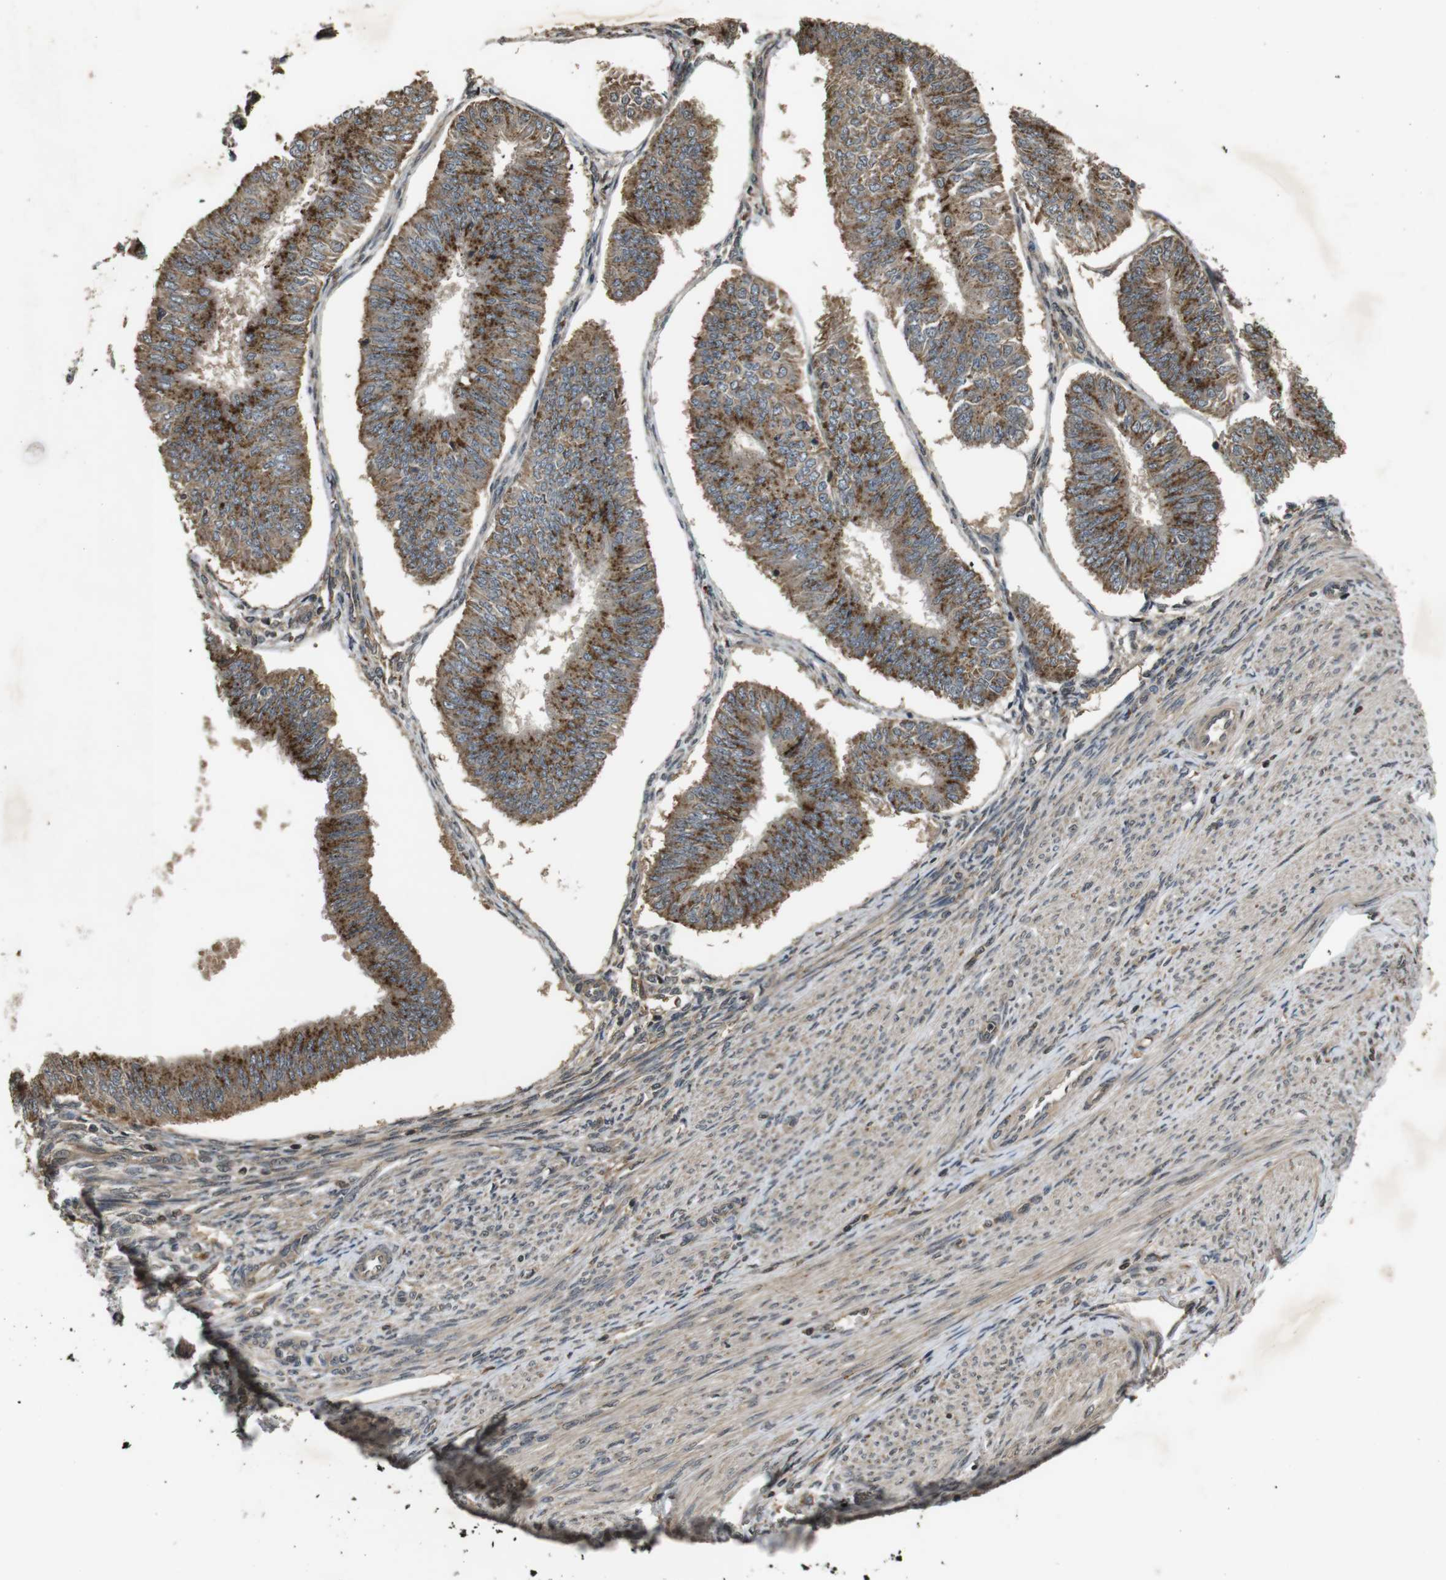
{"staining": {"intensity": "moderate", "quantity": ">75%", "location": "cytoplasmic/membranous"}, "tissue": "endometrial cancer", "cell_type": "Tumor cells", "image_type": "cancer", "snomed": [{"axis": "morphology", "description": "Adenocarcinoma, NOS"}, {"axis": "topography", "description": "Endometrium"}], "caption": "Protein staining reveals moderate cytoplasmic/membranous positivity in about >75% of tumor cells in adenocarcinoma (endometrial).", "gene": "FZD10", "patient": {"sex": "female", "age": 58}}